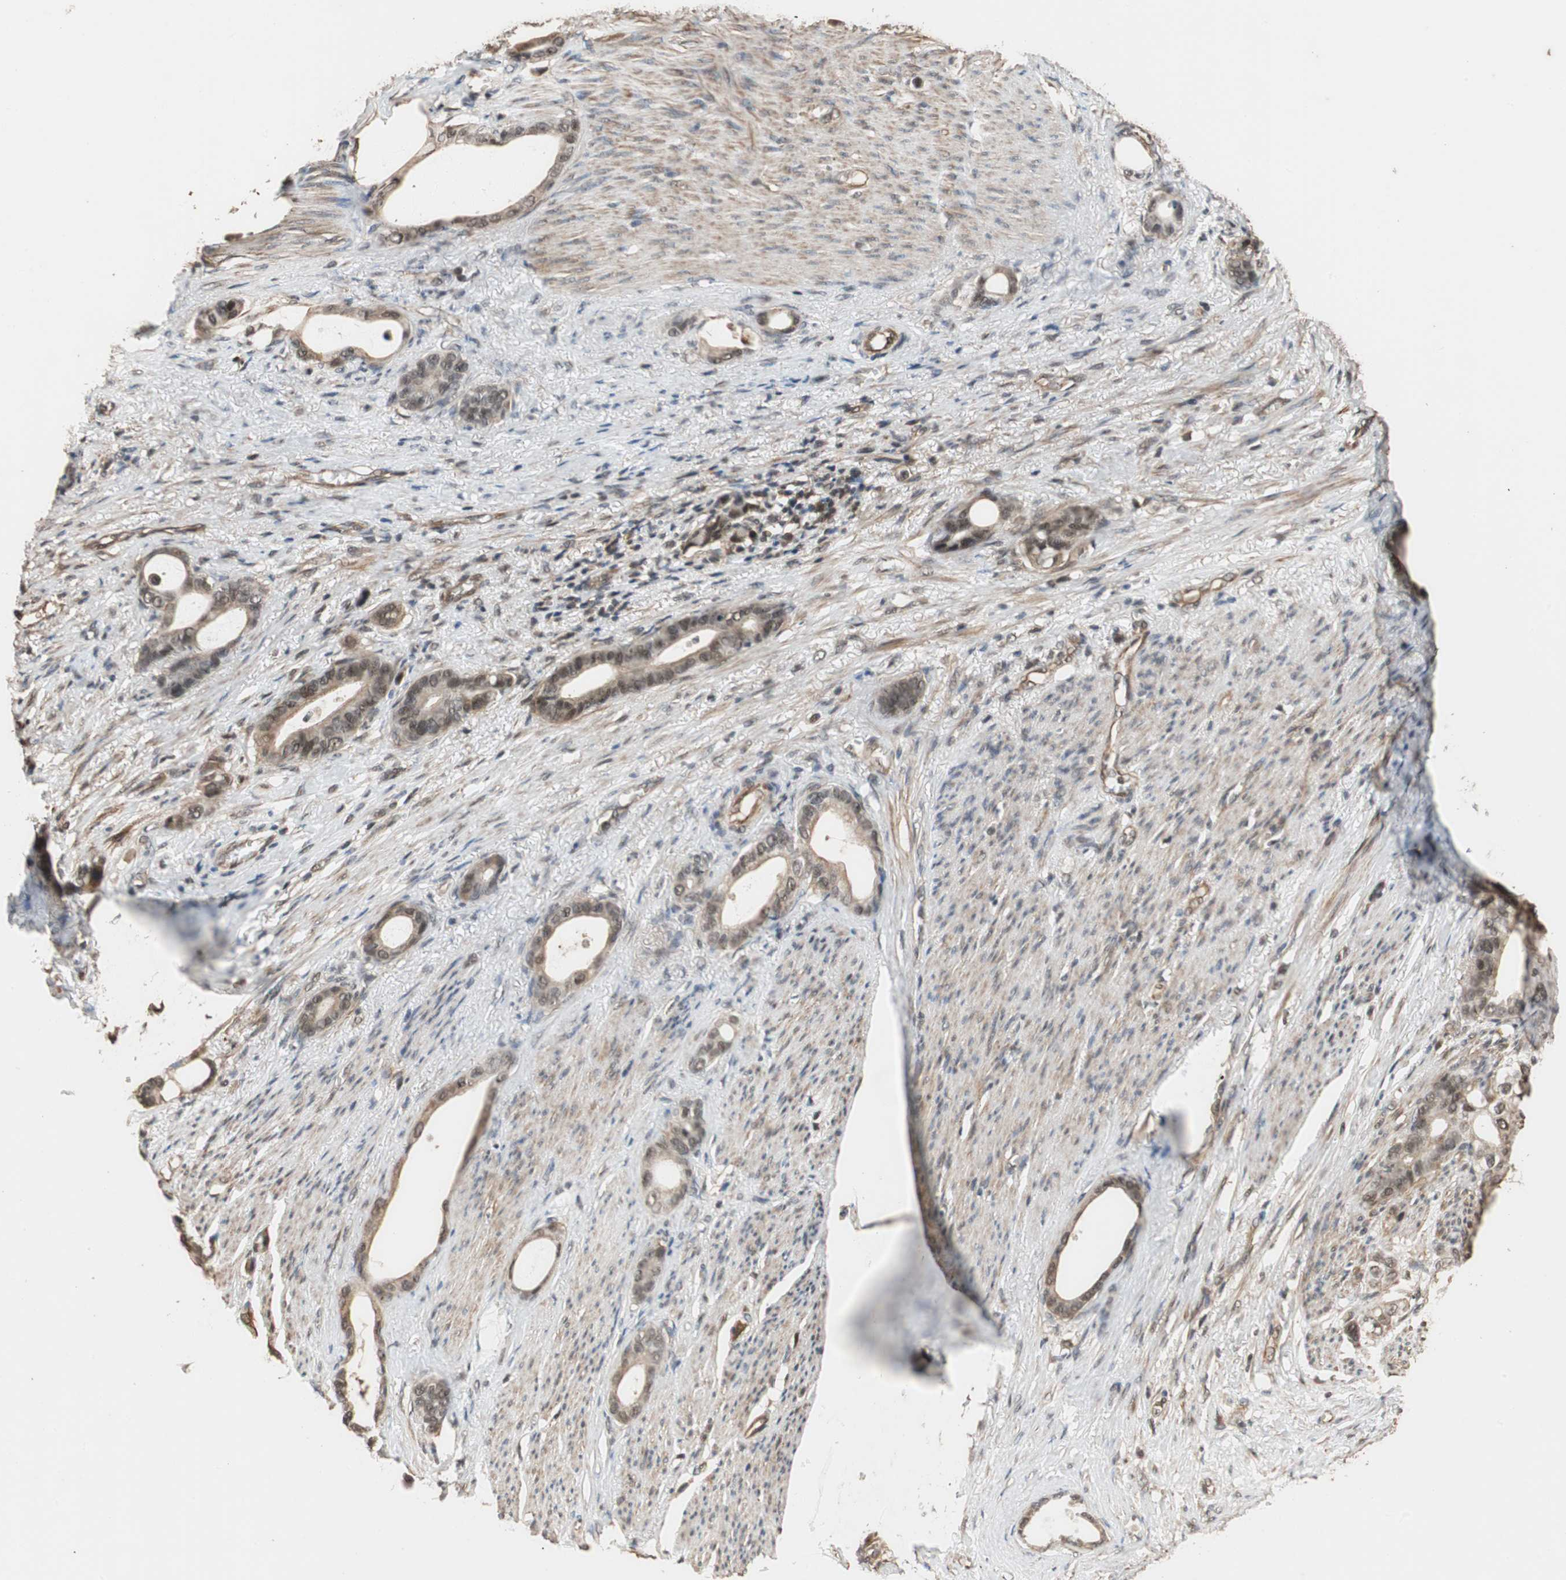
{"staining": {"intensity": "moderate", "quantity": ">75%", "location": "cytoplasmic/membranous,nuclear"}, "tissue": "stomach cancer", "cell_type": "Tumor cells", "image_type": "cancer", "snomed": [{"axis": "morphology", "description": "Adenocarcinoma, NOS"}, {"axis": "topography", "description": "Stomach"}], "caption": "DAB immunohistochemical staining of stomach cancer exhibits moderate cytoplasmic/membranous and nuclear protein staining in about >75% of tumor cells. Using DAB (3,3'-diaminobenzidine) (brown) and hematoxylin (blue) stains, captured at high magnification using brightfield microscopy.", "gene": "CDC5L", "patient": {"sex": "female", "age": 75}}